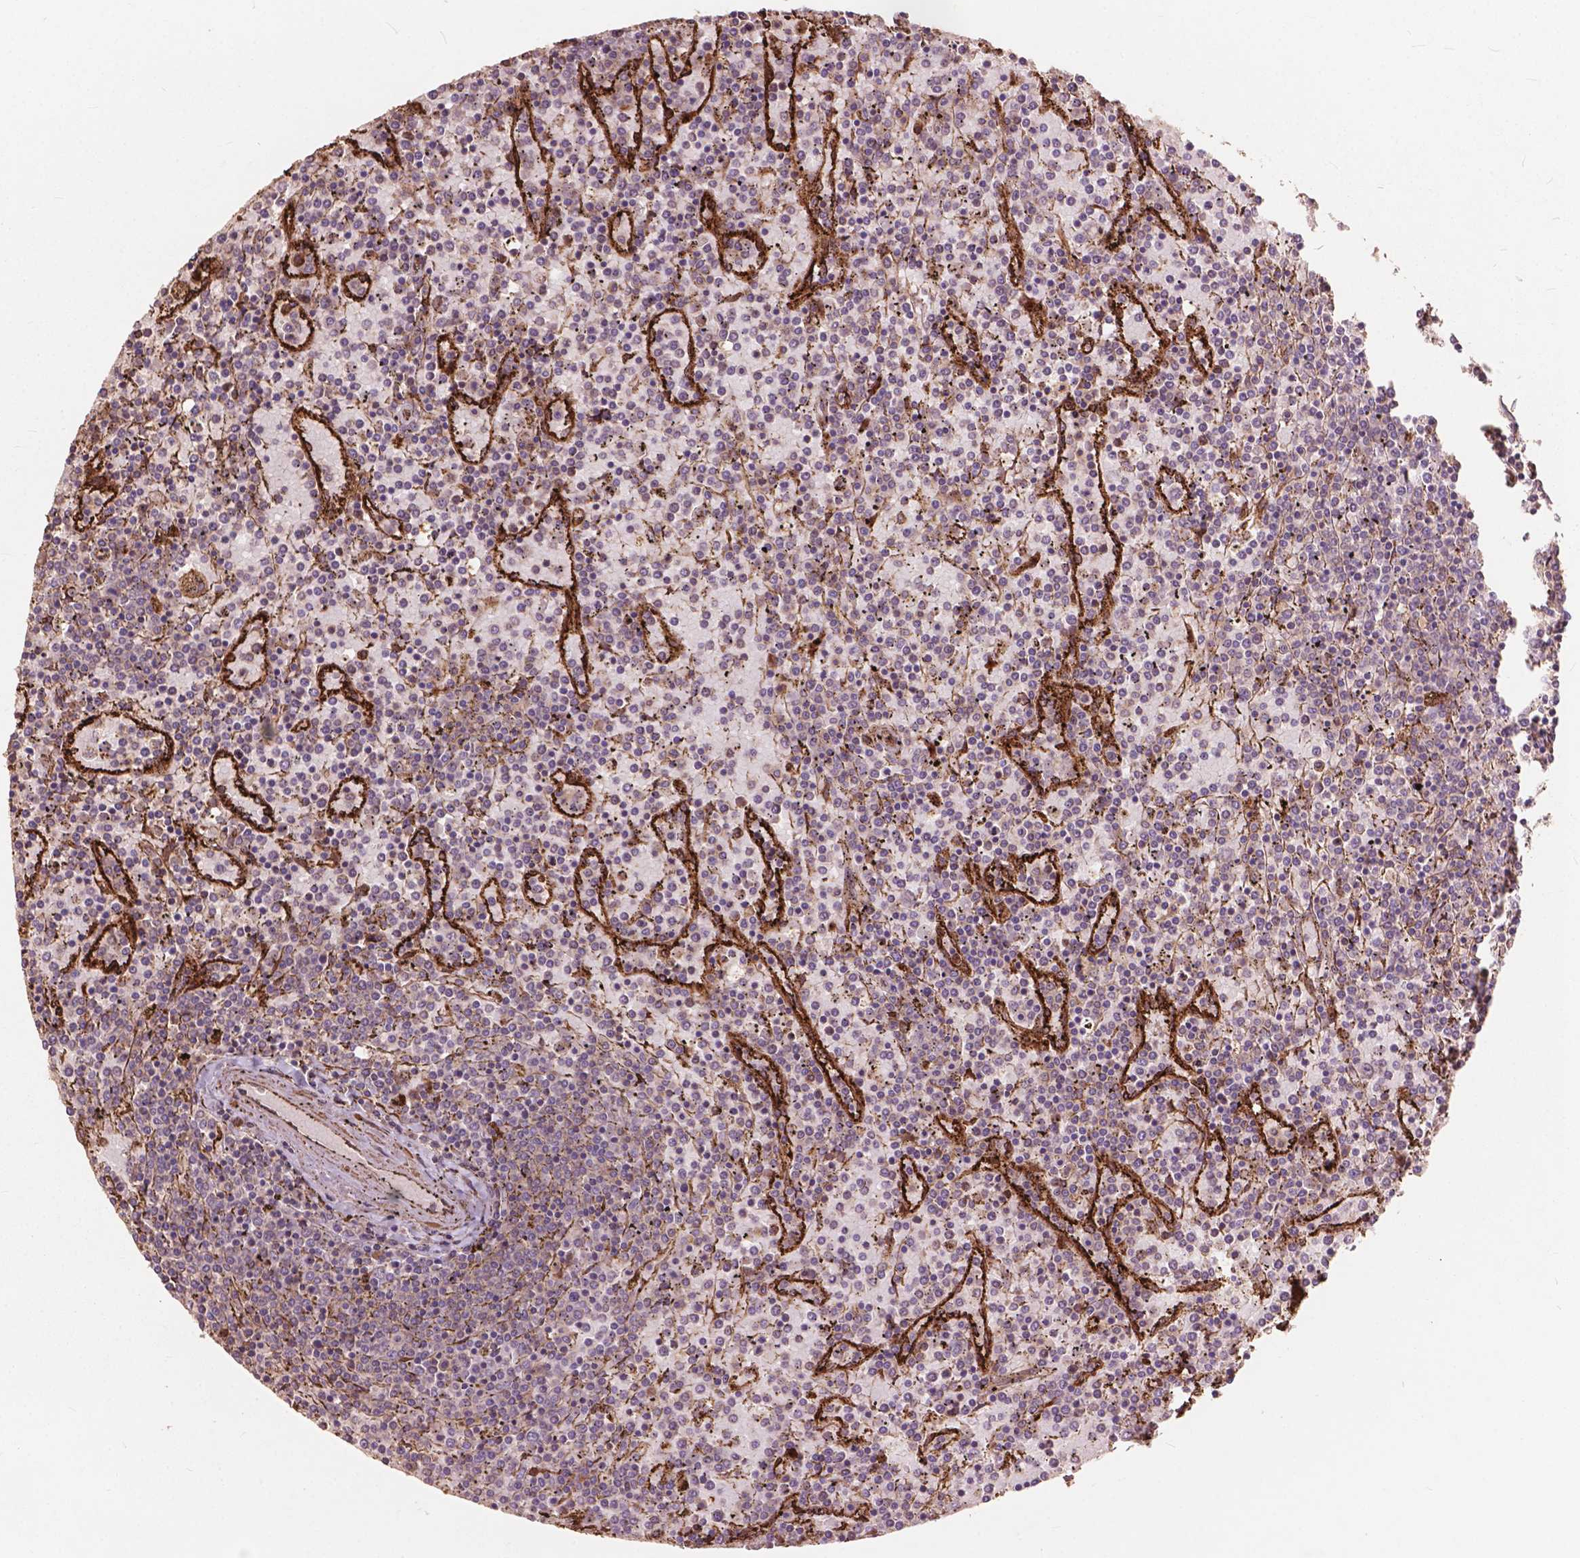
{"staining": {"intensity": "negative", "quantity": "none", "location": "none"}, "tissue": "lymphoma", "cell_type": "Tumor cells", "image_type": "cancer", "snomed": [{"axis": "morphology", "description": "Malignant lymphoma, non-Hodgkin's type, Low grade"}, {"axis": "topography", "description": "Spleen"}], "caption": "Immunohistochemistry (IHC) histopathology image of low-grade malignant lymphoma, non-Hodgkin's type stained for a protein (brown), which demonstrates no positivity in tumor cells.", "gene": "FNIP1", "patient": {"sex": "female", "age": 77}}